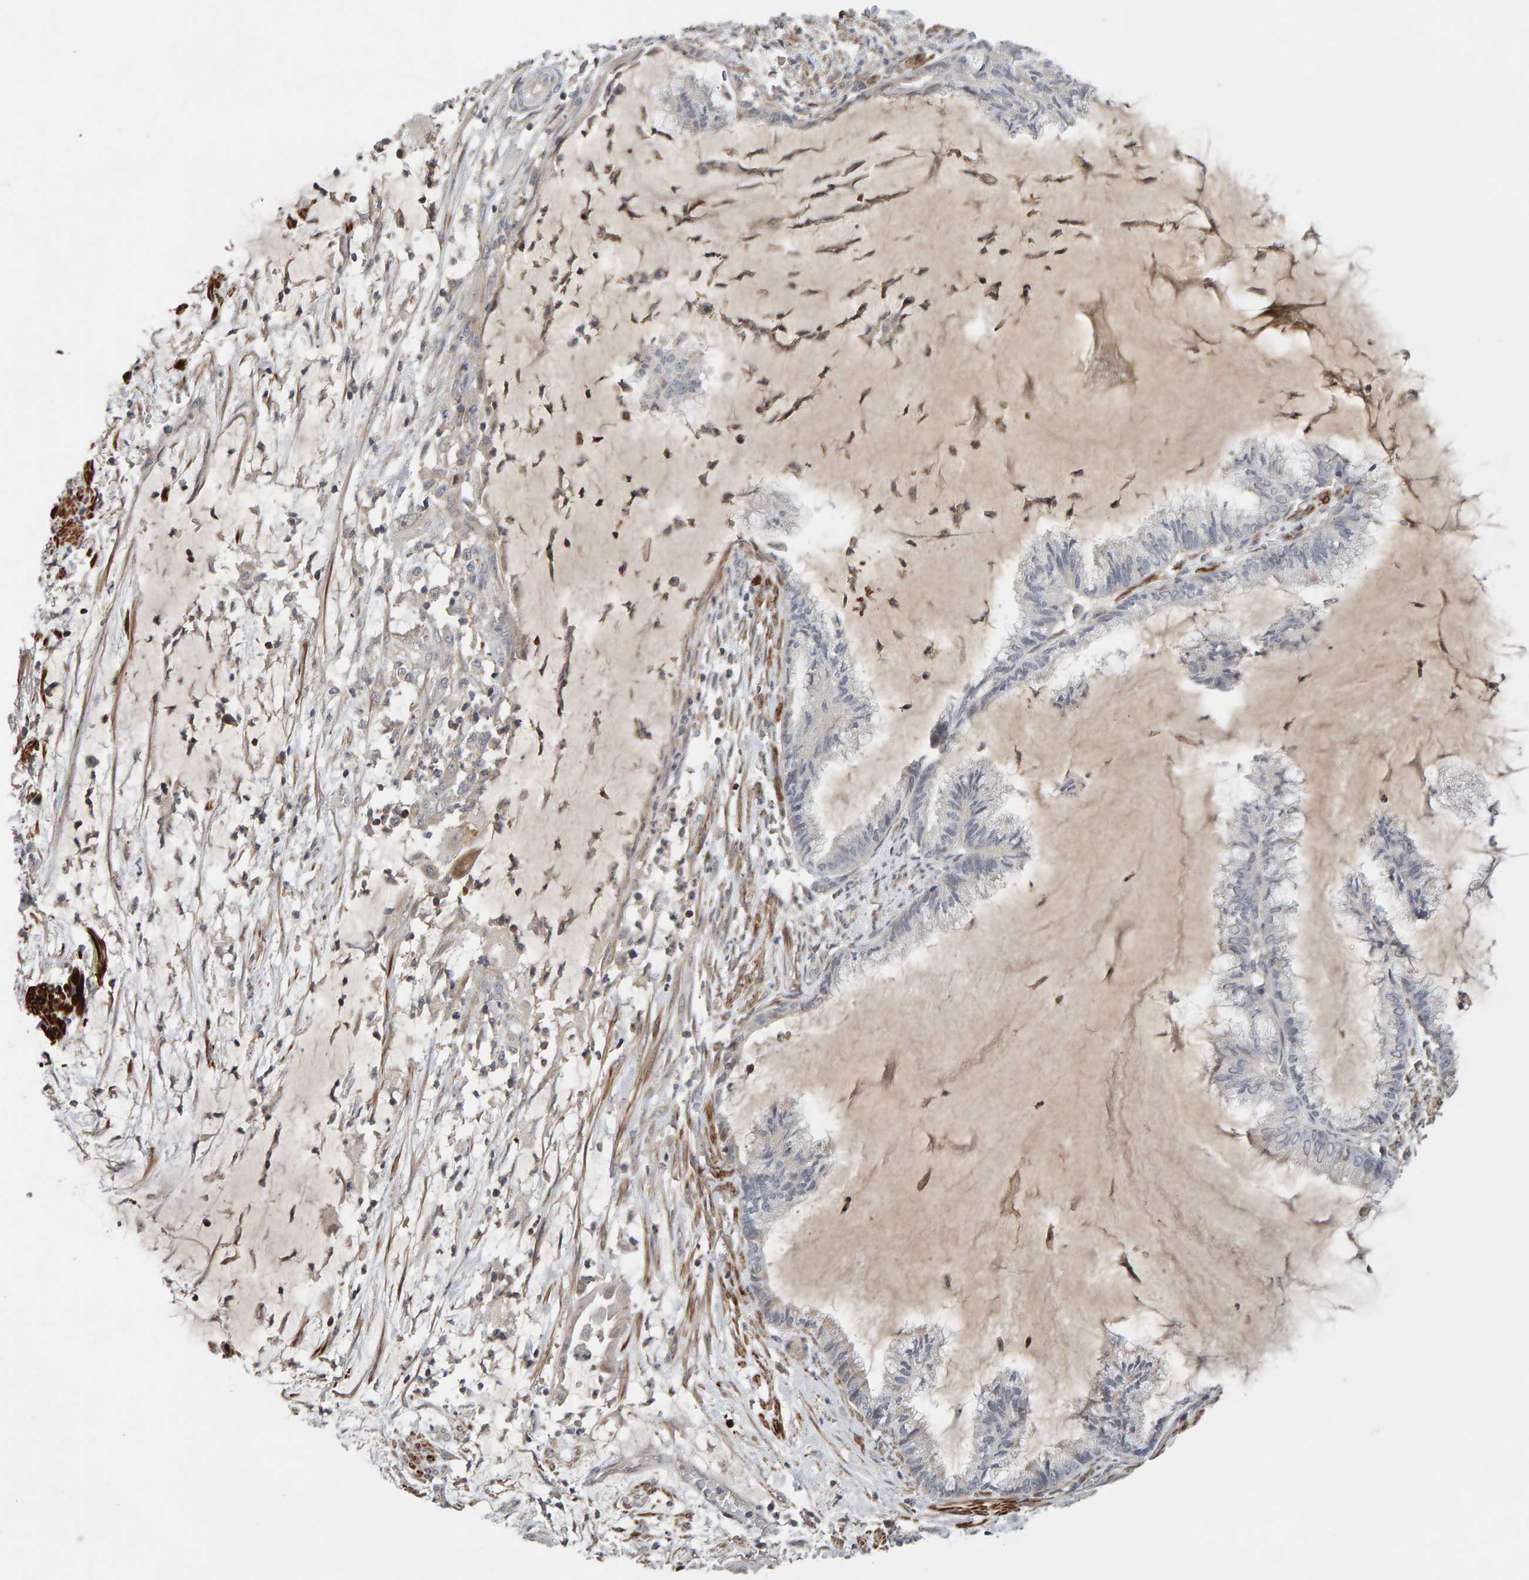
{"staining": {"intensity": "negative", "quantity": "none", "location": "none"}, "tissue": "endometrial cancer", "cell_type": "Tumor cells", "image_type": "cancer", "snomed": [{"axis": "morphology", "description": "Adenocarcinoma, NOS"}, {"axis": "topography", "description": "Endometrium"}], "caption": "High magnification brightfield microscopy of endometrial cancer stained with DAB (3,3'-diaminobenzidine) (brown) and counterstained with hematoxylin (blue): tumor cells show no significant expression.", "gene": "NUDCD1", "patient": {"sex": "female", "age": 86}}